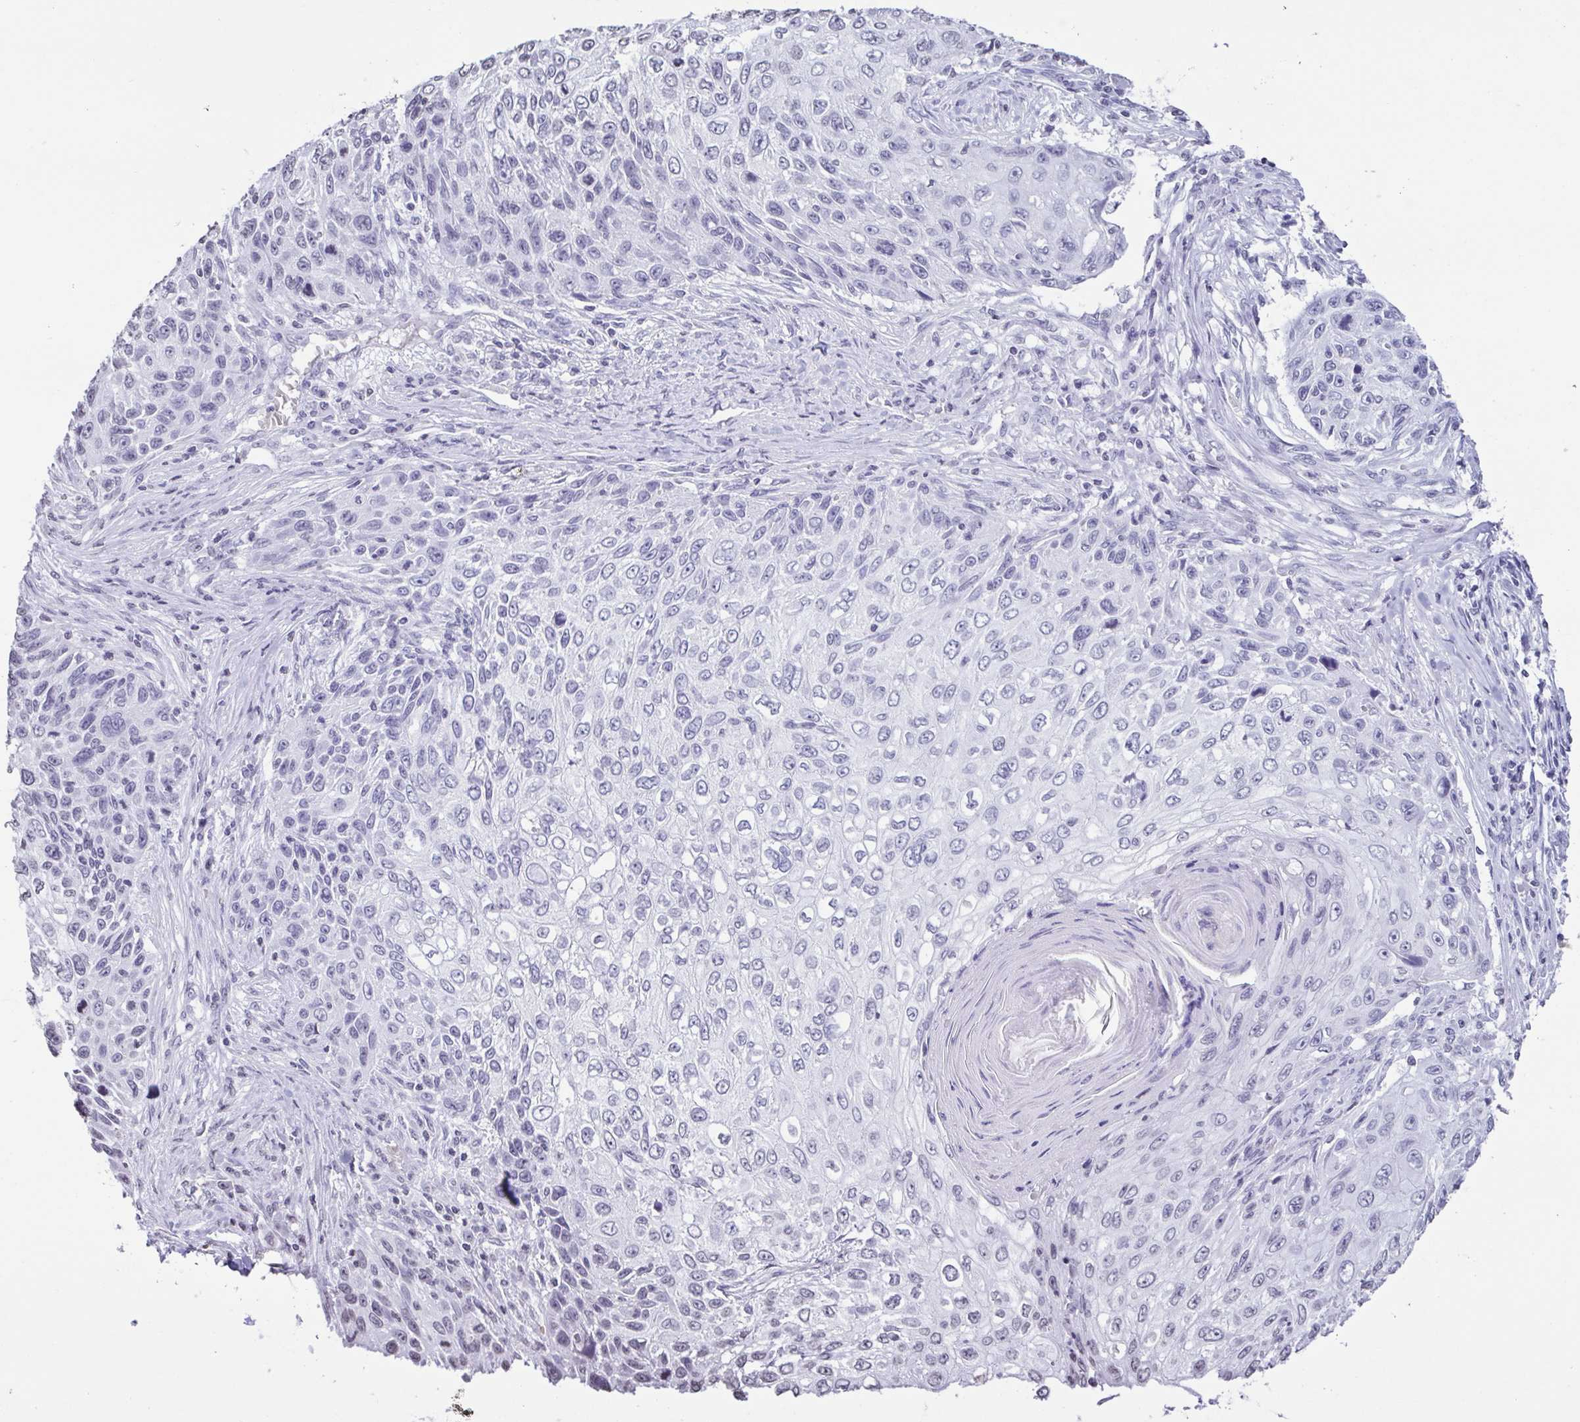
{"staining": {"intensity": "negative", "quantity": "none", "location": "none"}, "tissue": "skin cancer", "cell_type": "Tumor cells", "image_type": "cancer", "snomed": [{"axis": "morphology", "description": "Squamous cell carcinoma, NOS"}, {"axis": "topography", "description": "Skin"}], "caption": "This is an immunohistochemistry image of human squamous cell carcinoma (skin). There is no expression in tumor cells.", "gene": "VCY1B", "patient": {"sex": "male", "age": 92}}